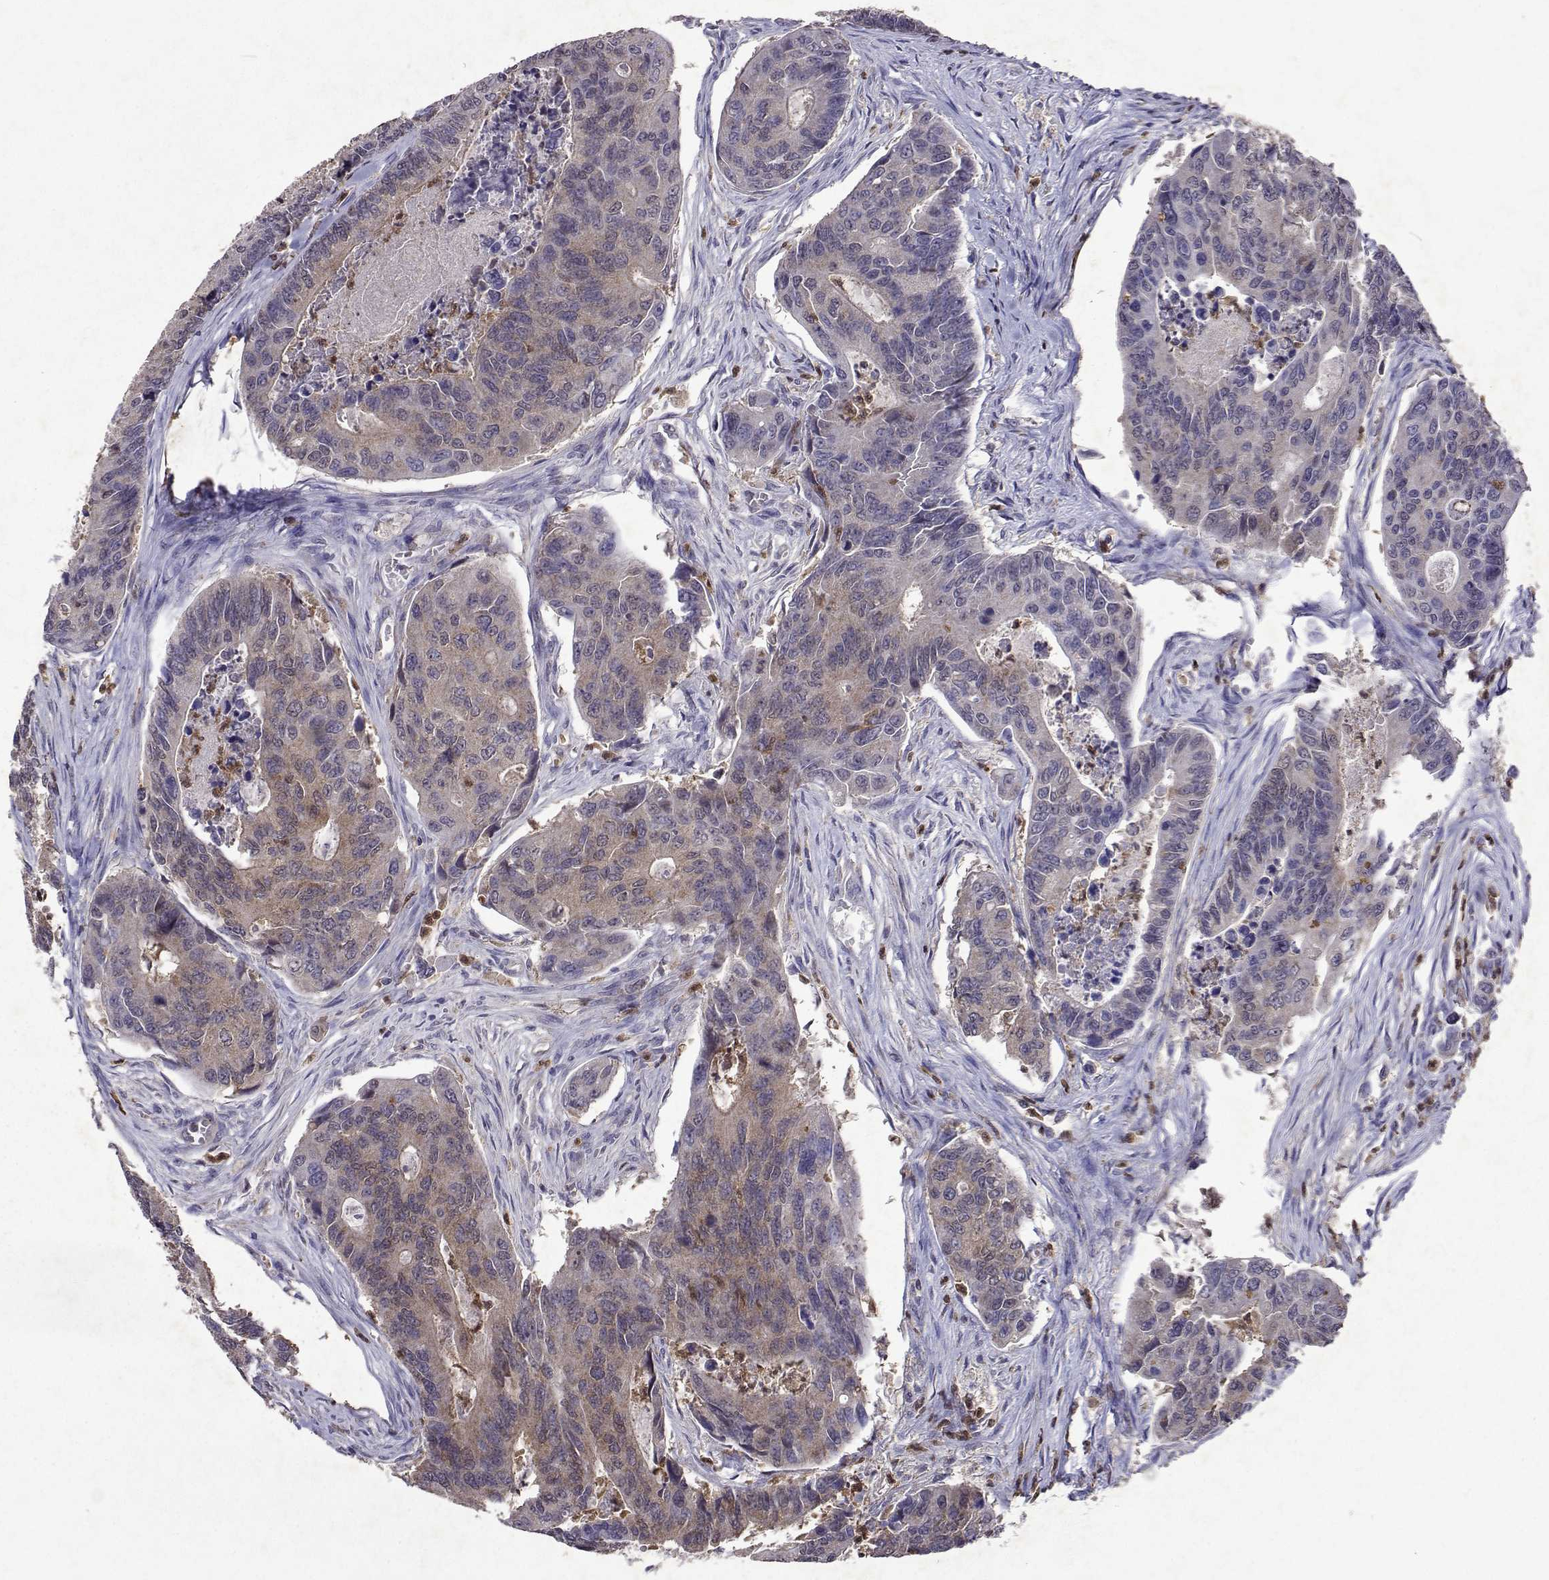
{"staining": {"intensity": "weak", "quantity": ">75%", "location": "cytoplasmic/membranous"}, "tissue": "colorectal cancer", "cell_type": "Tumor cells", "image_type": "cancer", "snomed": [{"axis": "morphology", "description": "Adenocarcinoma, NOS"}, {"axis": "topography", "description": "Colon"}], "caption": "Approximately >75% of tumor cells in human colorectal adenocarcinoma exhibit weak cytoplasmic/membranous protein expression as visualized by brown immunohistochemical staining.", "gene": "APAF1", "patient": {"sex": "female", "age": 67}}